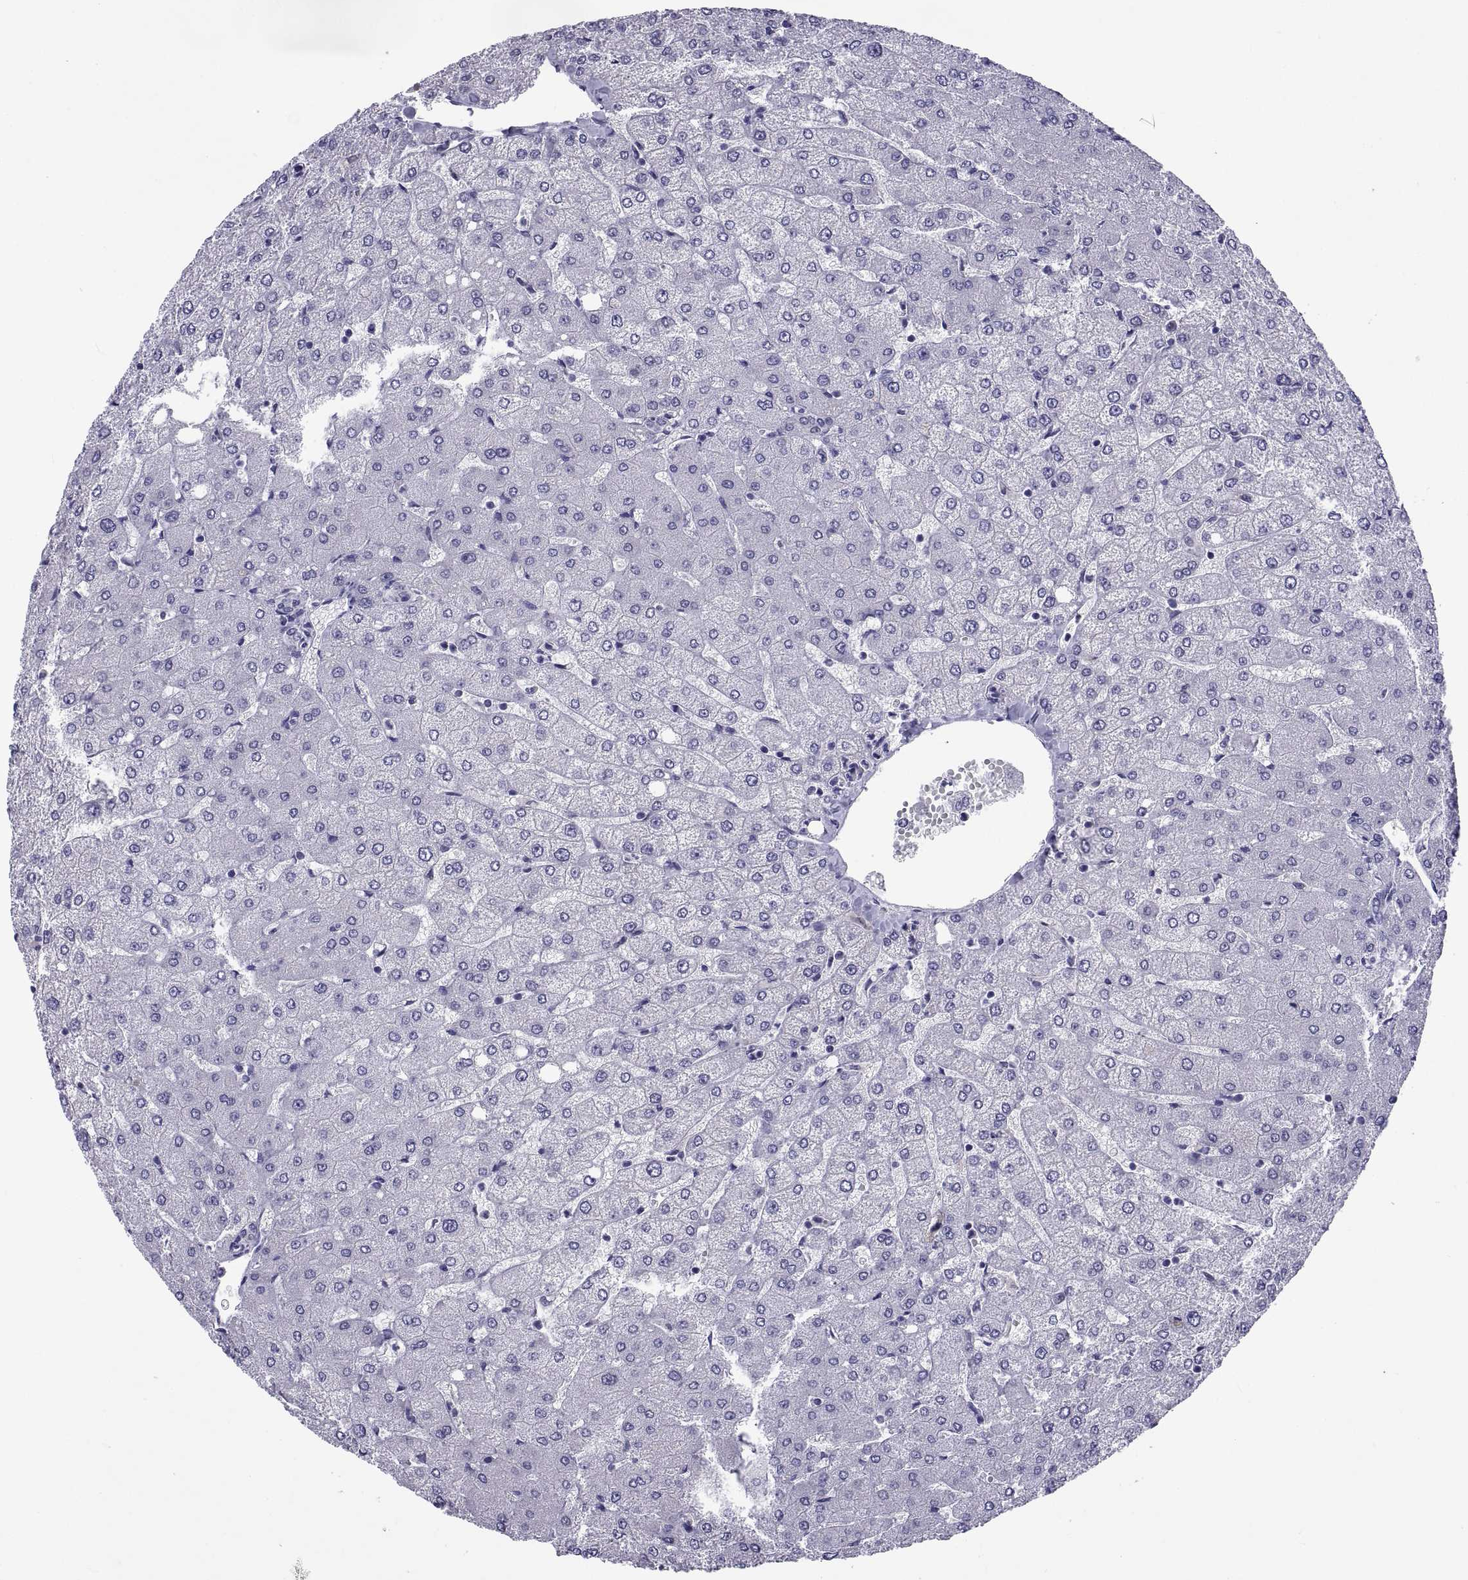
{"staining": {"intensity": "negative", "quantity": "none", "location": "none"}, "tissue": "liver", "cell_type": "Cholangiocytes", "image_type": "normal", "snomed": [{"axis": "morphology", "description": "Normal tissue, NOS"}, {"axis": "topography", "description": "Liver"}], "caption": "High power microscopy image of an immunohistochemistry histopathology image of unremarkable liver, revealing no significant staining in cholangiocytes. The staining is performed using DAB (3,3'-diaminobenzidine) brown chromogen with nuclei counter-stained in using hematoxylin.", "gene": "TGFBR3L", "patient": {"sex": "female", "age": 54}}